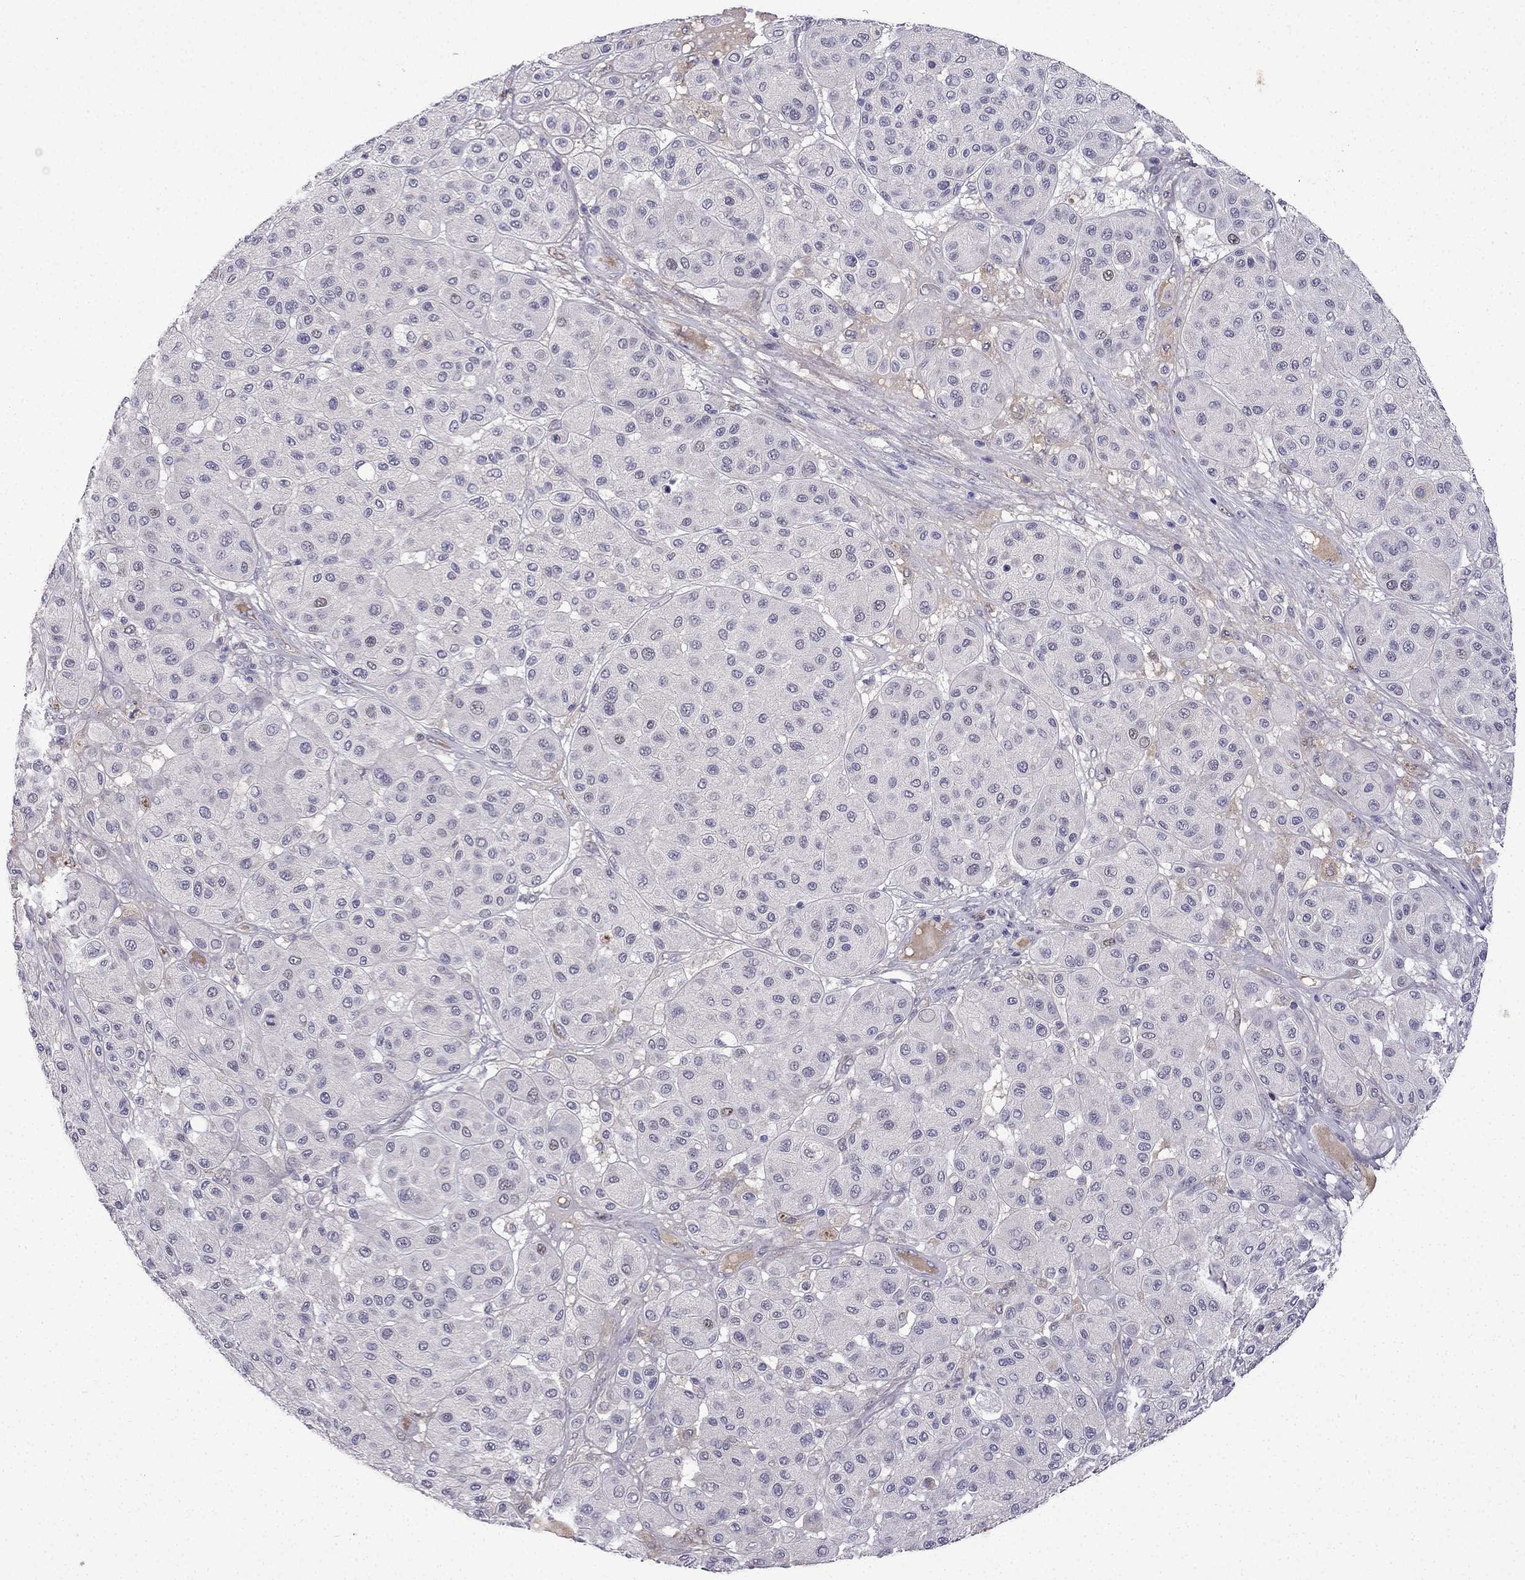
{"staining": {"intensity": "weak", "quantity": "<25%", "location": "nuclear"}, "tissue": "melanoma", "cell_type": "Tumor cells", "image_type": "cancer", "snomed": [{"axis": "morphology", "description": "Malignant melanoma, Metastatic site"}, {"axis": "topography", "description": "Smooth muscle"}], "caption": "A photomicrograph of human malignant melanoma (metastatic site) is negative for staining in tumor cells.", "gene": "UHRF1", "patient": {"sex": "male", "age": 41}}